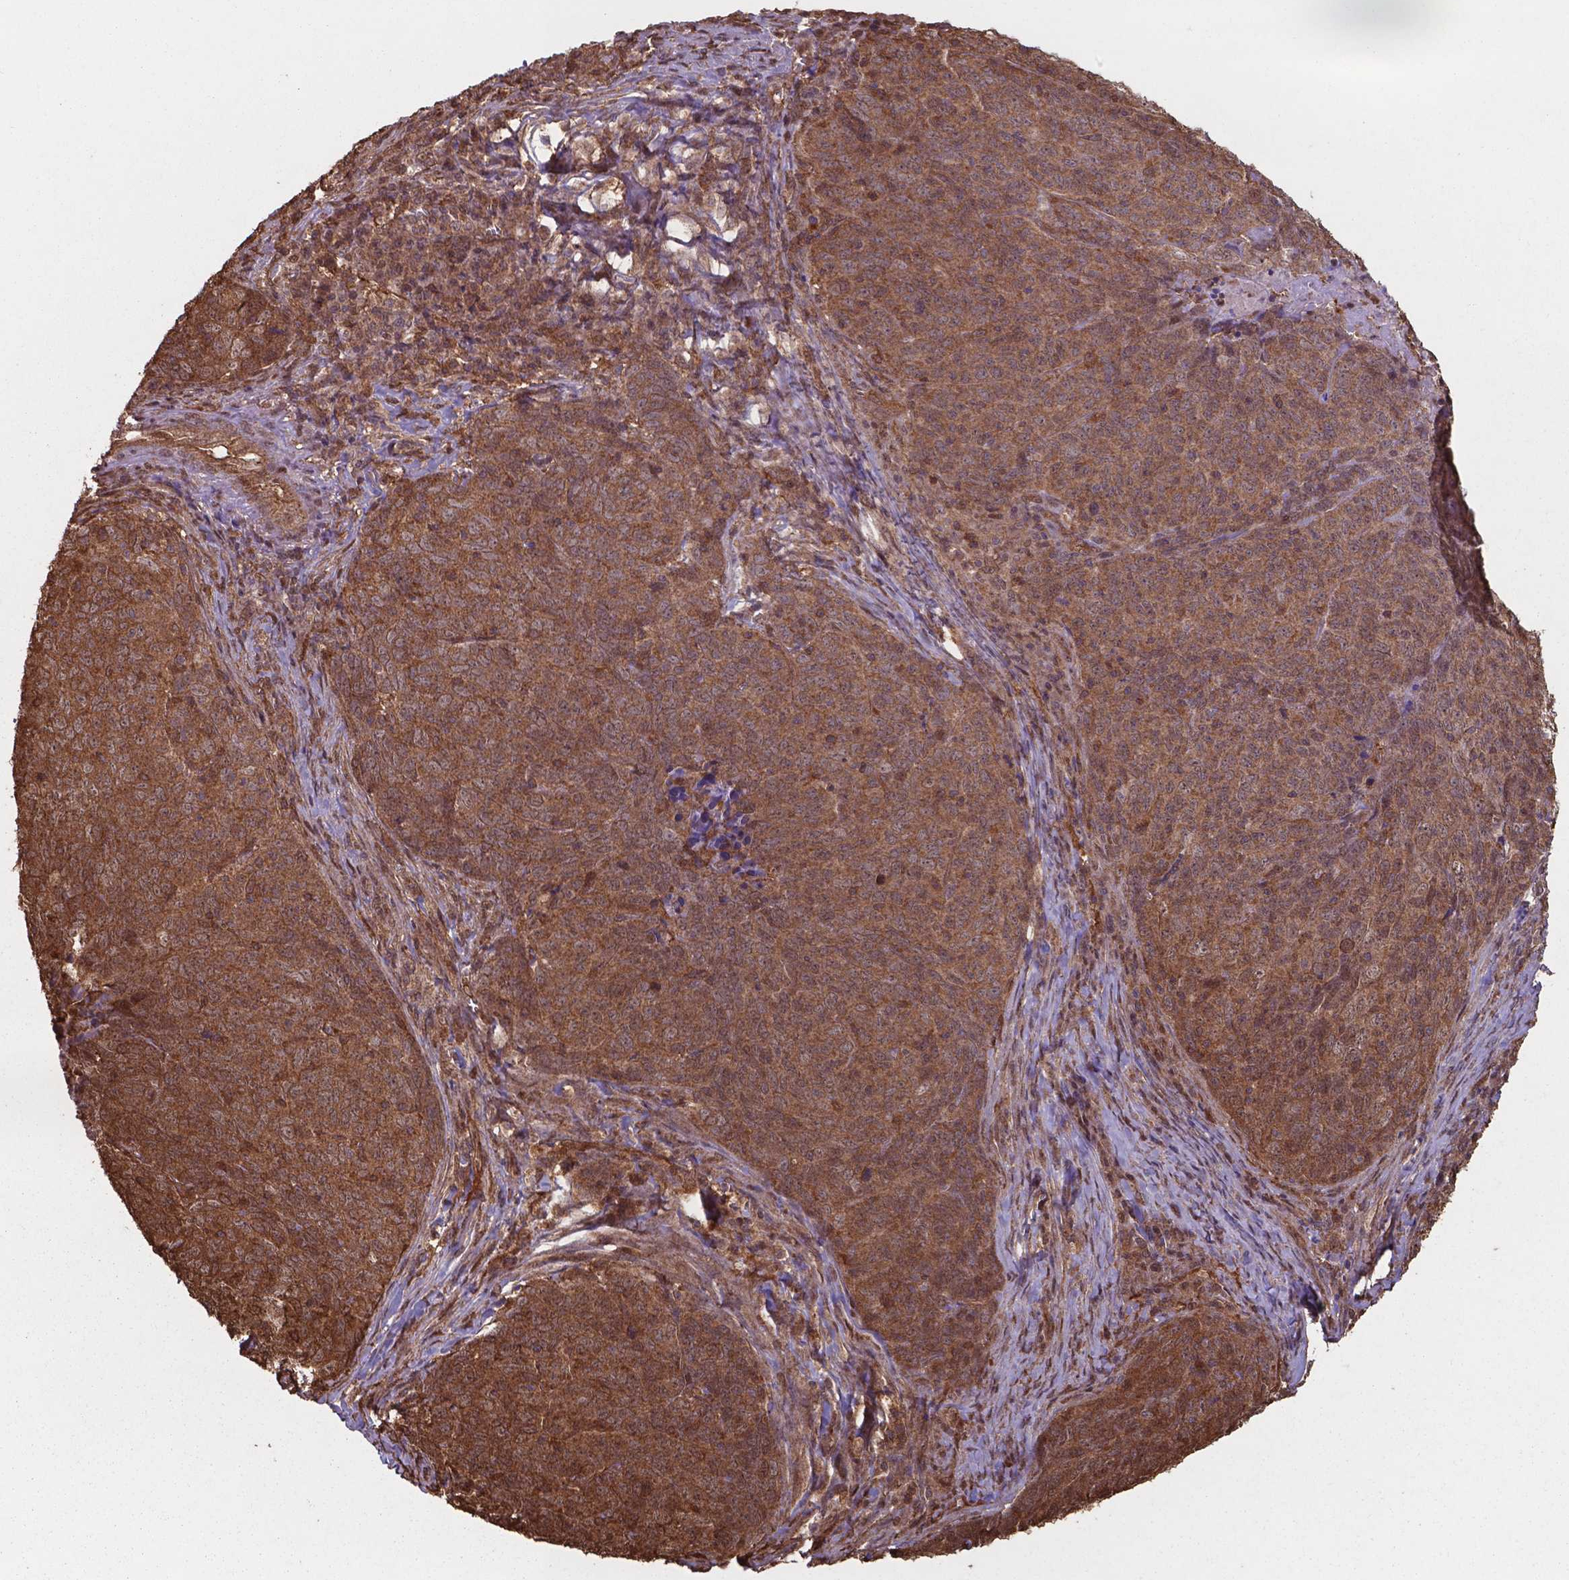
{"staining": {"intensity": "moderate", "quantity": ">75%", "location": "cytoplasmic/membranous,nuclear"}, "tissue": "skin cancer", "cell_type": "Tumor cells", "image_type": "cancer", "snomed": [{"axis": "morphology", "description": "Squamous cell carcinoma, NOS"}, {"axis": "topography", "description": "Skin"}, {"axis": "topography", "description": "Anal"}], "caption": "Immunohistochemical staining of skin cancer (squamous cell carcinoma) shows moderate cytoplasmic/membranous and nuclear protein expression in approximately >75% of tumor cells. (DAB IHC, brown staining for protein, blue staining for nuclei).", "gene": "CHP2", "patient": {"sex": "female", "age": 51}}